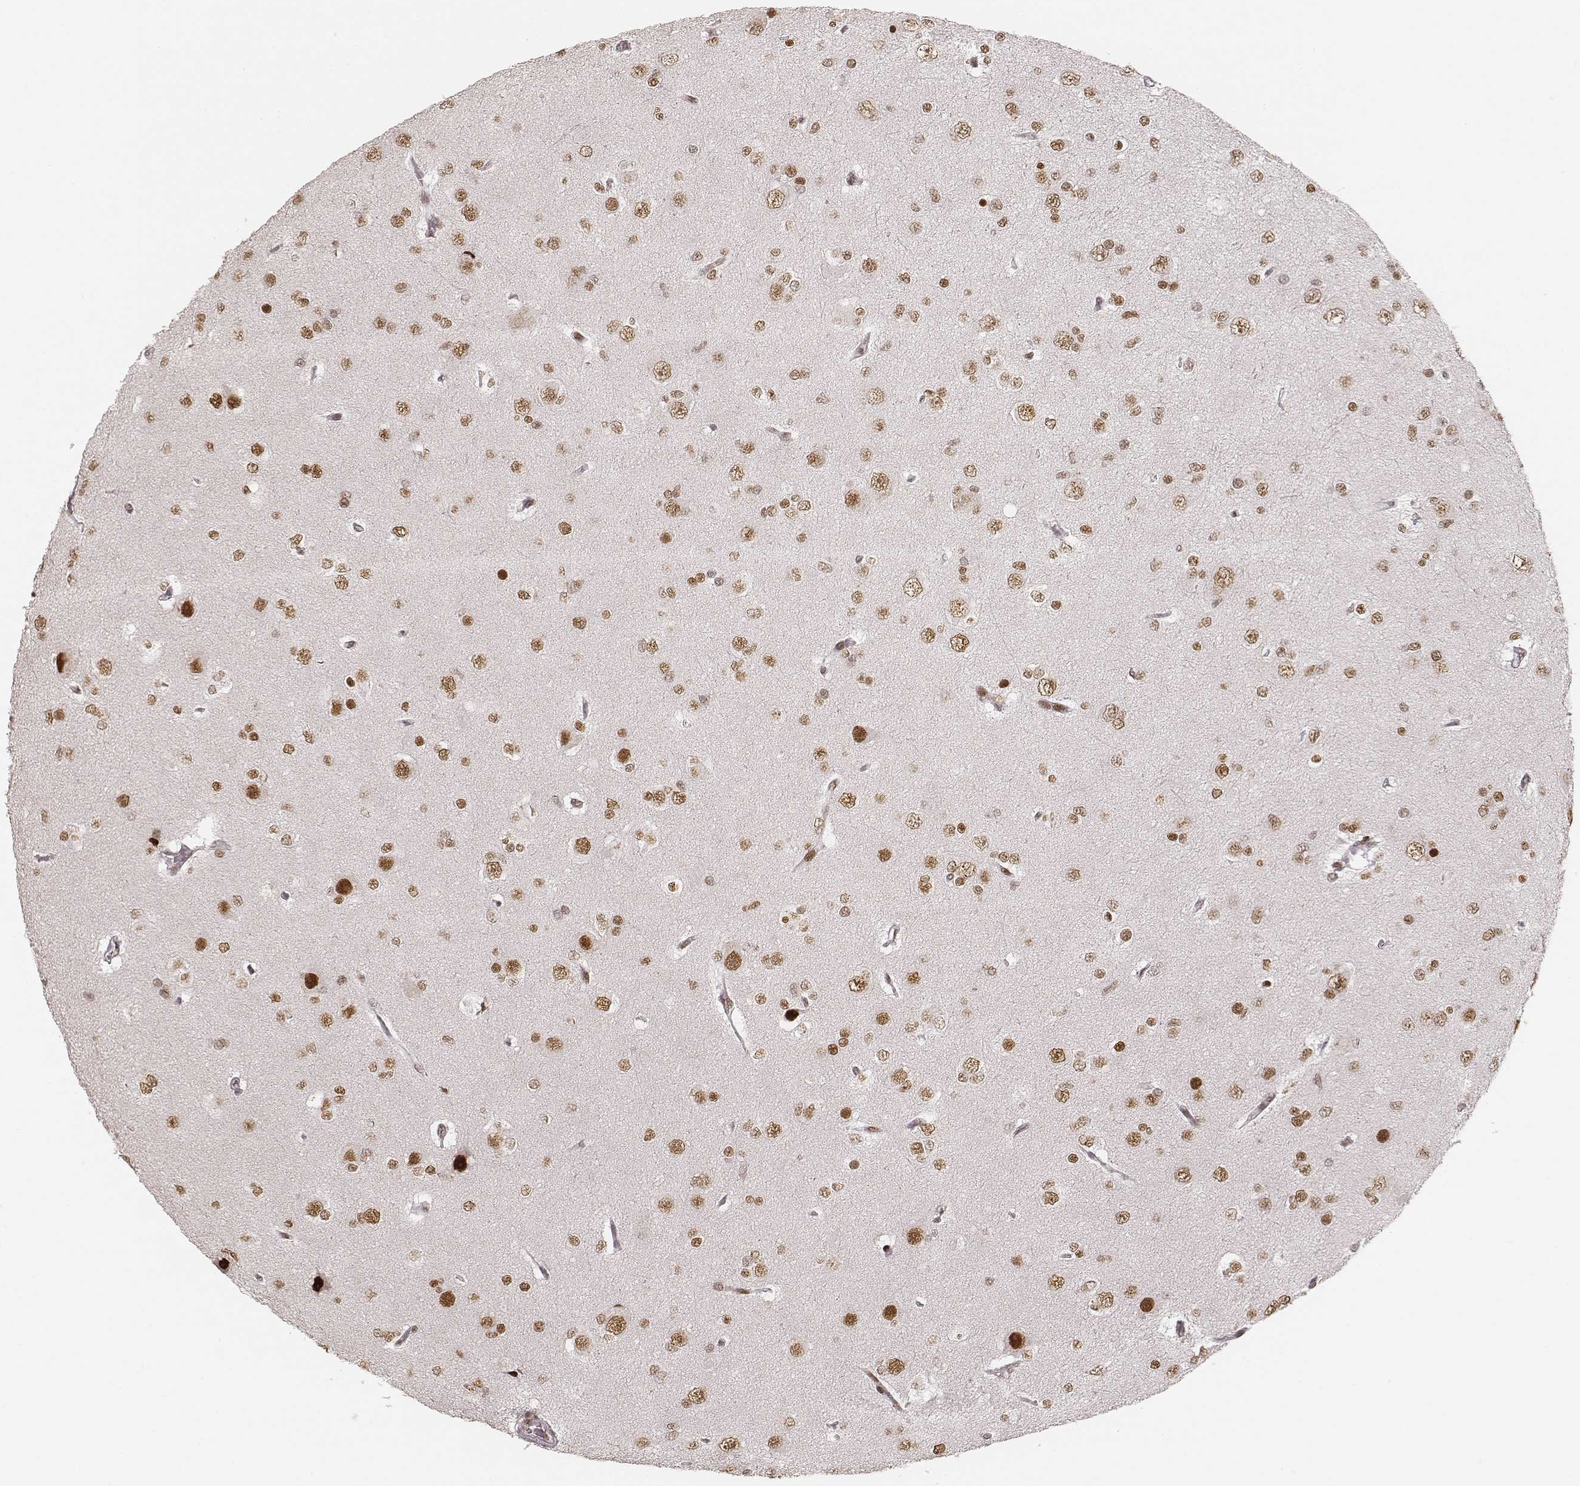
{"staining": {"intensity": "moderate", "quantity": ">75%", "location": "nuclear"}, "tissue": "glioma", "cell_type": "Tumor cells", "image_type": "cancer", "snomed": [{"axis": "morphology", "description": "Glioma, malignant, Low grade"}, {"axis": "topography", "description": "Brain"}], "caption": "Human malignant low-grade glioma stained for a protein (brown) shows moderate nuclear positive positivity in approximately >75% of tumor cells.", "gene": "HNRNPC", "patient": {"sex": "male", "age": 27}}